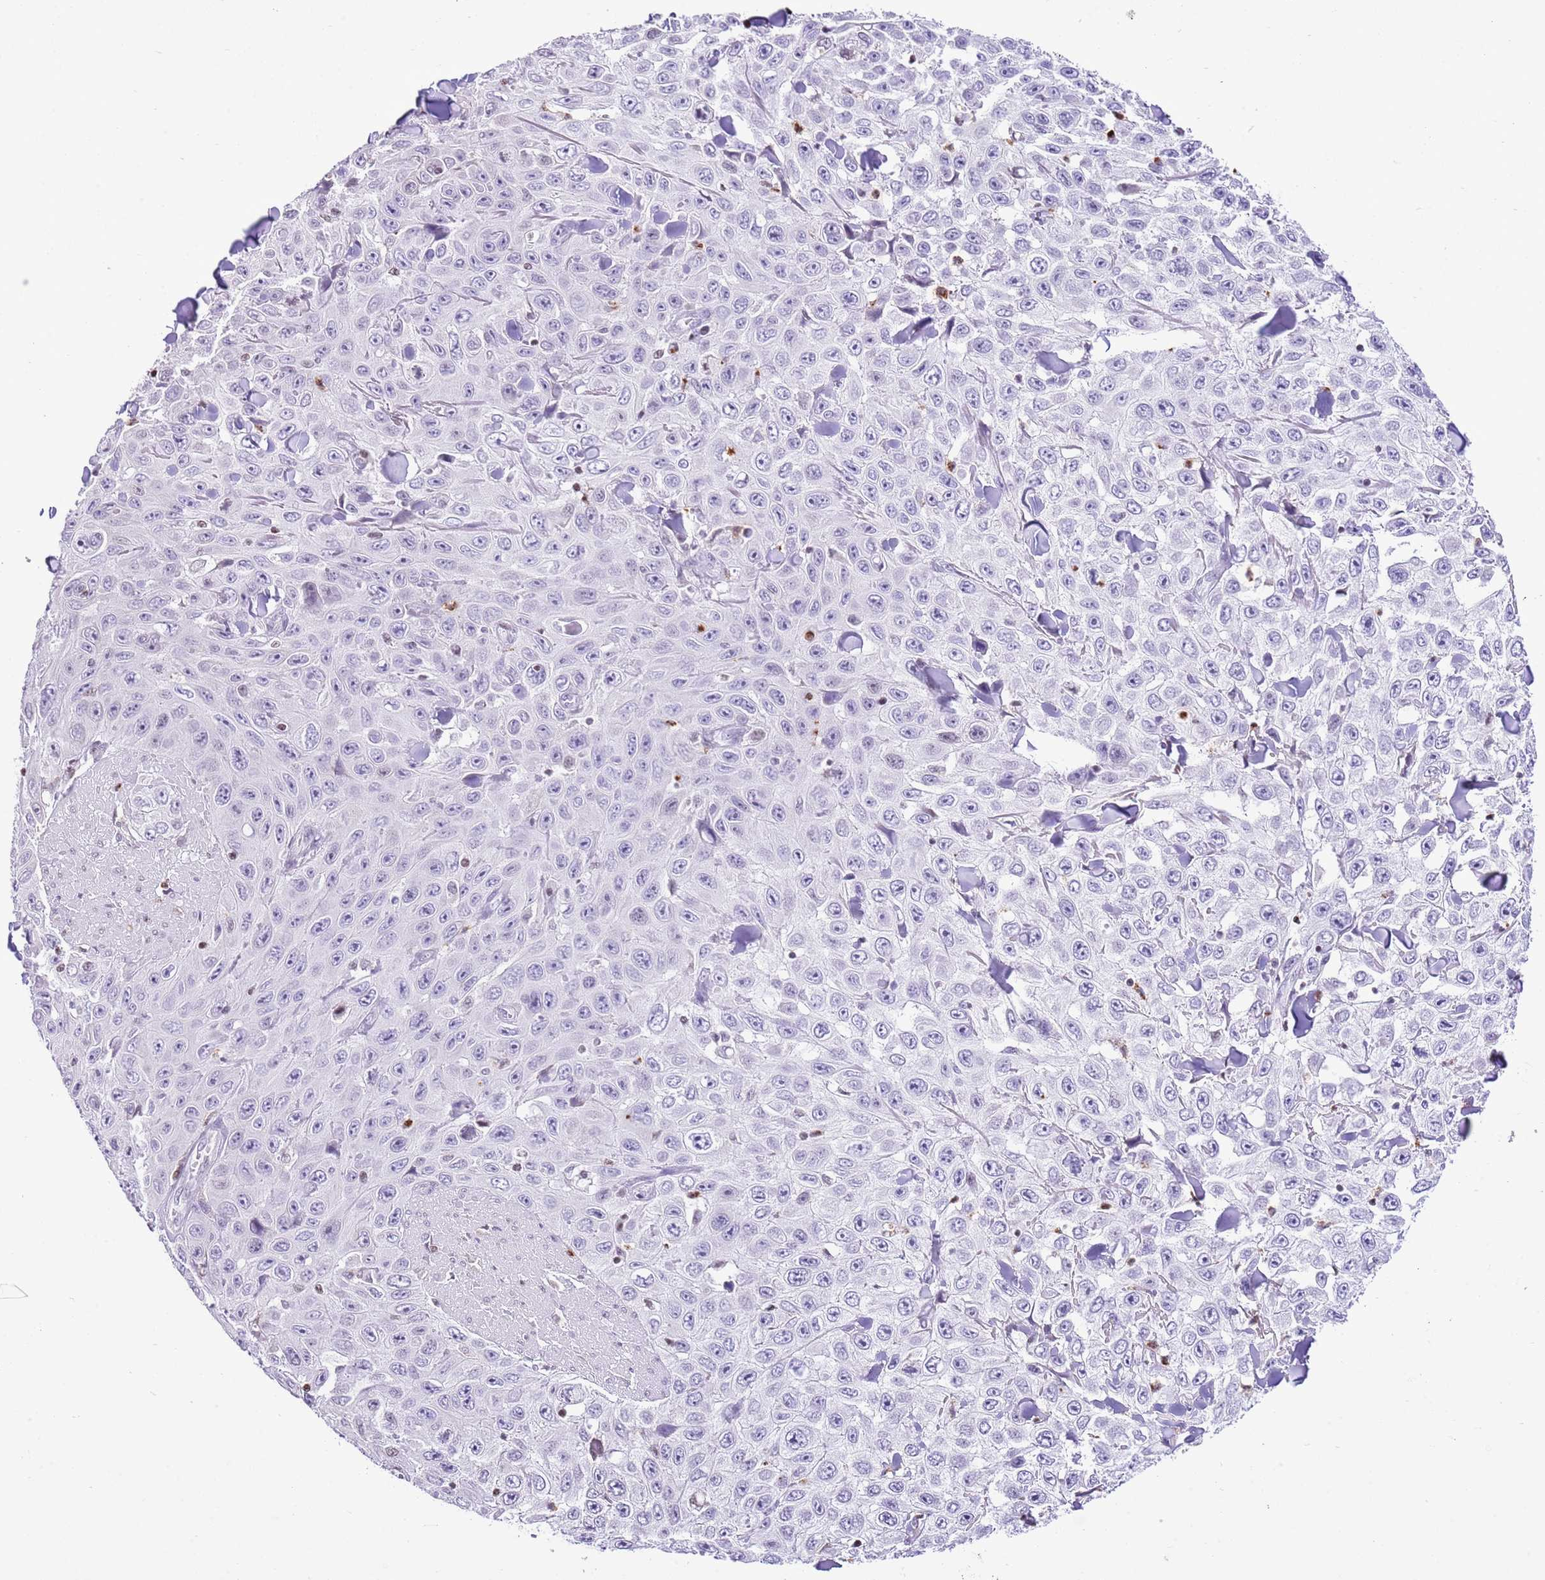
{"staining": {"intensity": "negative", "quantity": "none", "location": "none"}, "tissue": "skin cancer", "cell_type": "Tumor cells", "image_type": "cancer", "snomed": [{"axis": "morphology", "description": "Squamous cell carcinoma, NOS"}, {"axis": "topography", "description": "Skin"}], "caption": "An immunohistochemistry (IHC) image of skin cancer is shown. There is no staining in tumor cells of skin cancer.", "gene": "PRR15", "patient": {"sex": "male", "age": 82}}